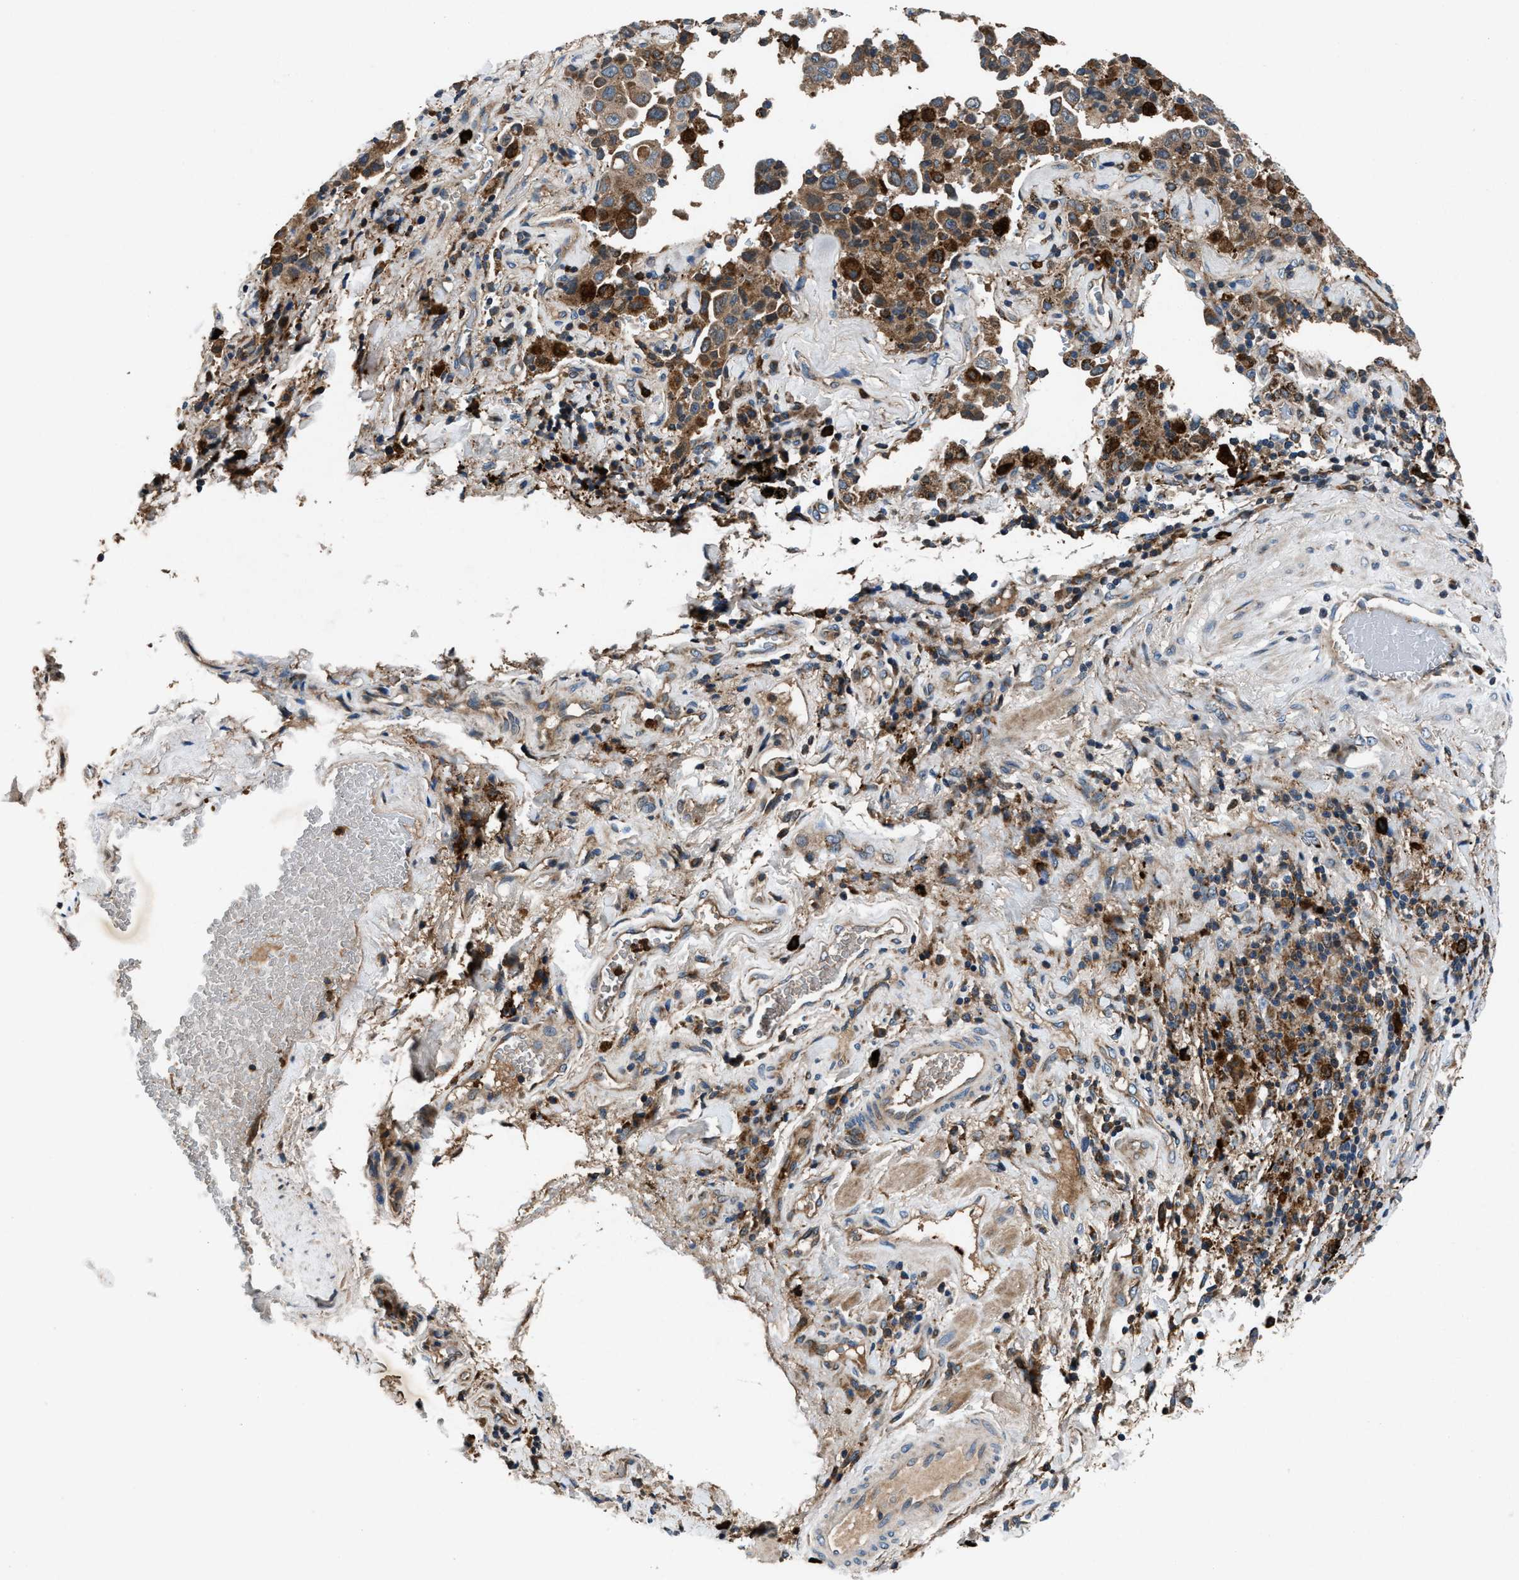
{"staining": {"intensity": "moderate", "quantity": "25%-75%", "location": "cytoplasmic/membranous"}, "tissue": "lung cancer", "cell_type": "Tumor cells", "image_type": "cancer", "snomed": [{"axis": "morphology", "description": "Adenocarcinoma, NOS"}, {"axis": "topography", "description": "Lung"}], "caption": "This is a micrograph of IHC staining of lung adenocarcinoma, which shows moderate expression in the cytoplasmic/membranous of tumor cells.", "gene": "FAM221A", "patient": {"sex": "female", "age": 51}}